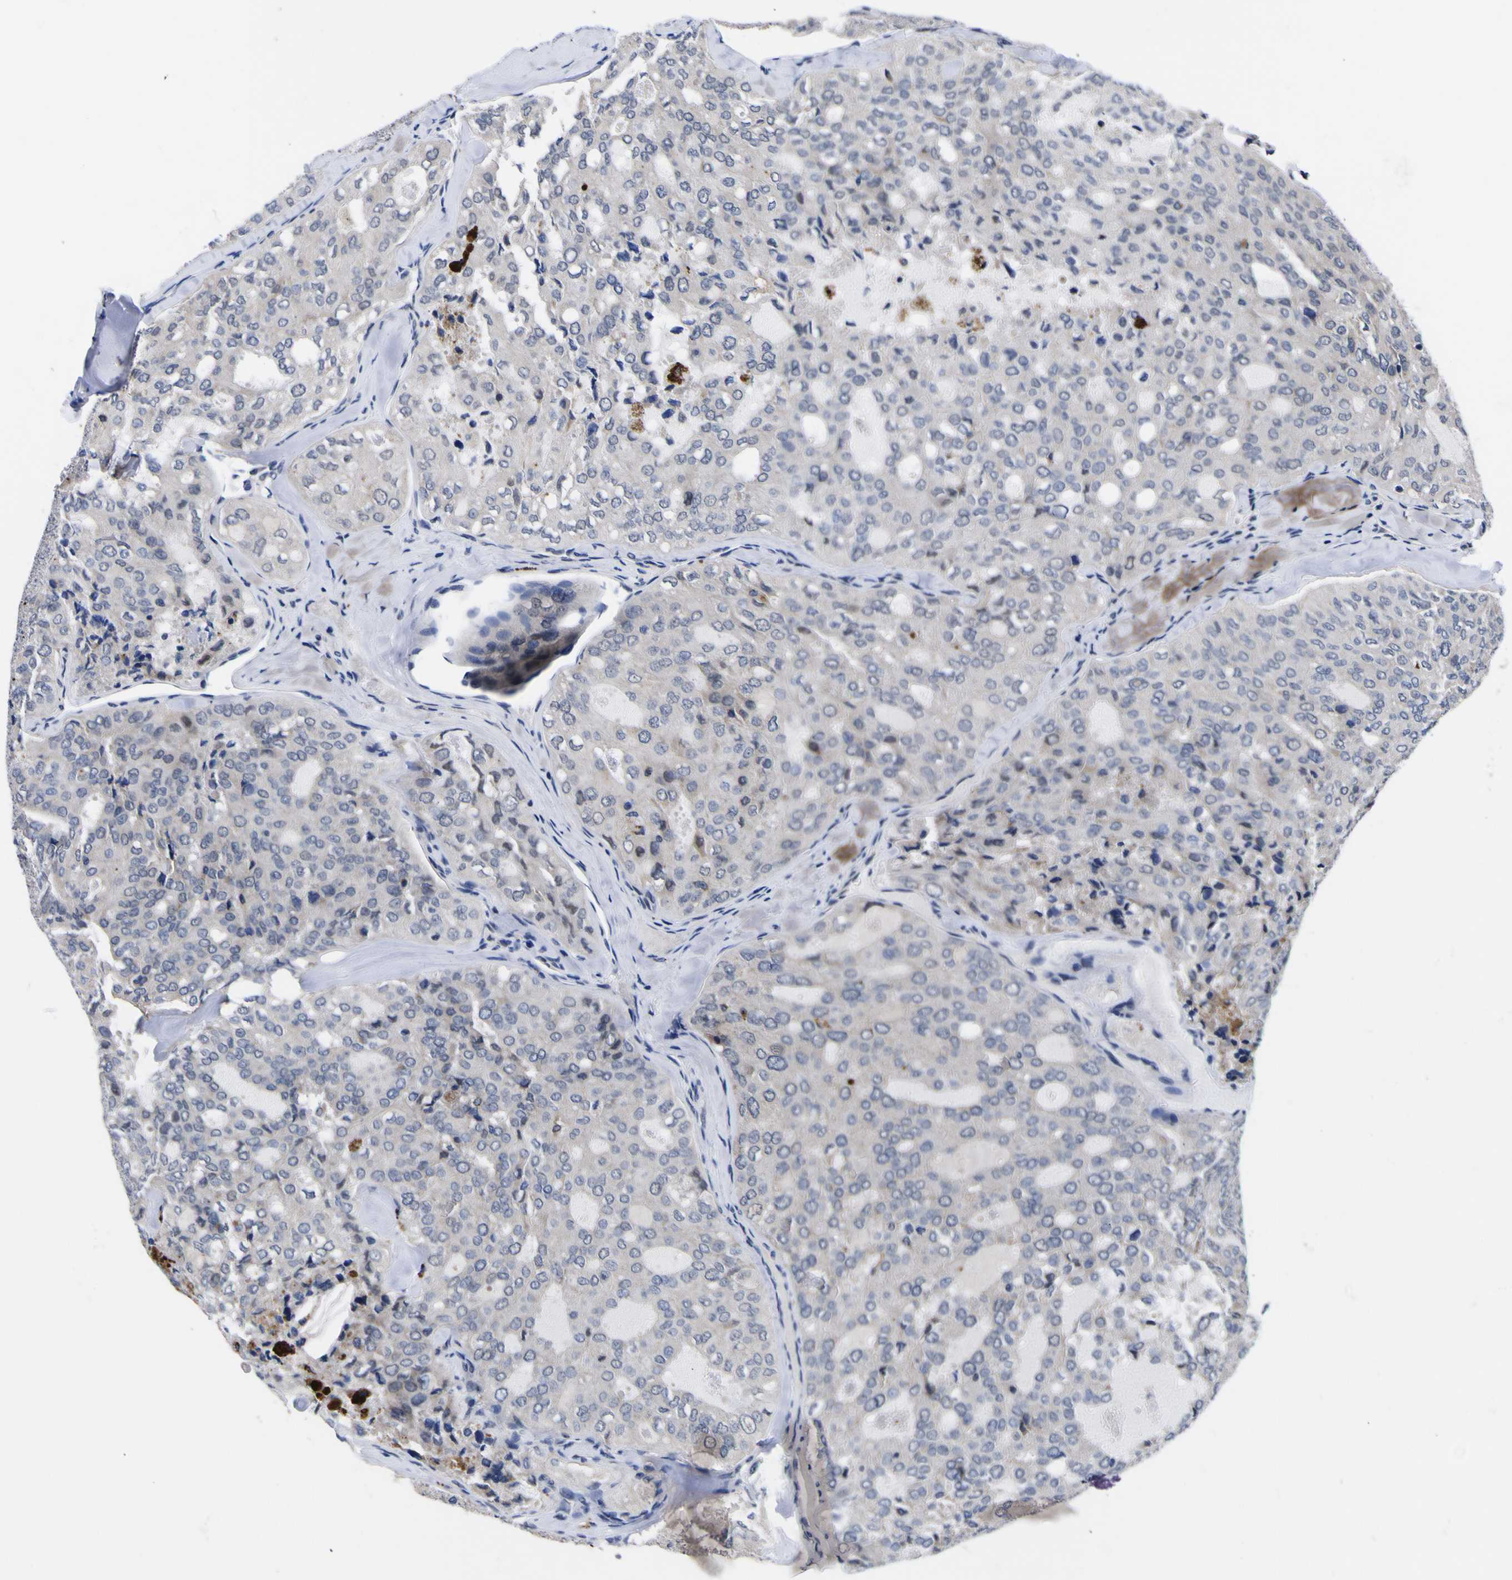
{"staining": {"intensity": "negative", "quantity": "none", "location": "none"}, "tissue": "thyroid cancer", "cell_type": "Tumor cells", "image_type": "cancer", "snomed": [{"axis": "morphology", "description": "Follicular adenoma carcinoma, NOS"}, {"axis": "topography", "description": "Thyroid gland"}], "caption": "A photomicrograph of human thyroid follicular adenoma carcinoma is negative for staining in tumor cells.", "gene": "IGFLR1", "patient": {"sex": "male", "age": 75}}